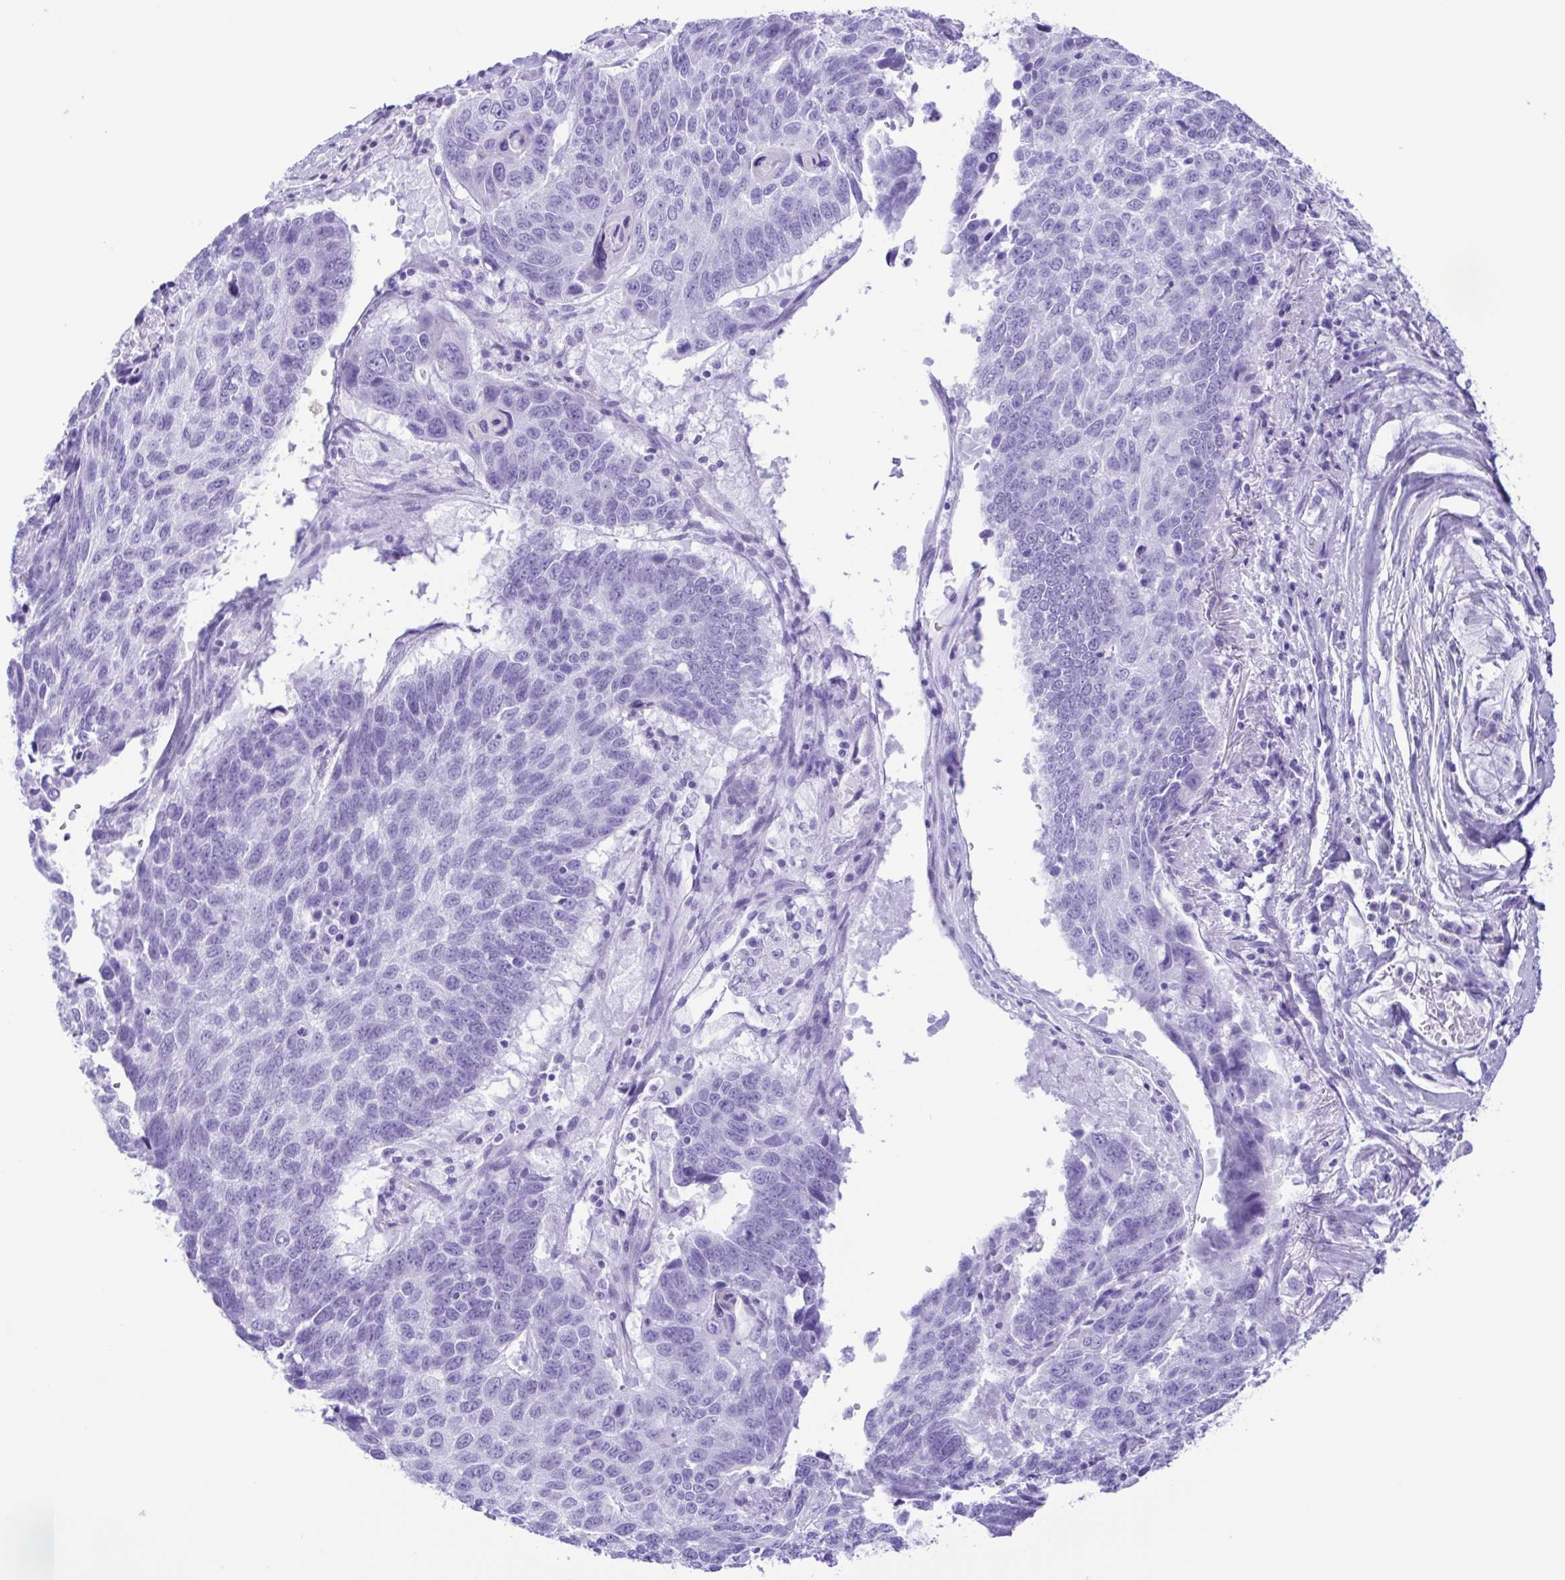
{"staining": {"intensity": "negative", "quantity": "none", "location": "none"}, "tissue": "lung cancer", "cell_type": "Tumor cells", "image_type": "cancer", "snomed": [{"axis": "morphology", "description": "Squamous cell carcinoma, NOS"}, {"axis": "topography", "description": "Lung"}], "caption": "An IHC histopathology image of lung cancer (squamous cell carcinoma) is shown. There is no staining in tumor cells of lung cancer (squamous cell carcinoma).", "gene": "ERP27", "patient": {"sex": "male", "age": 73}}